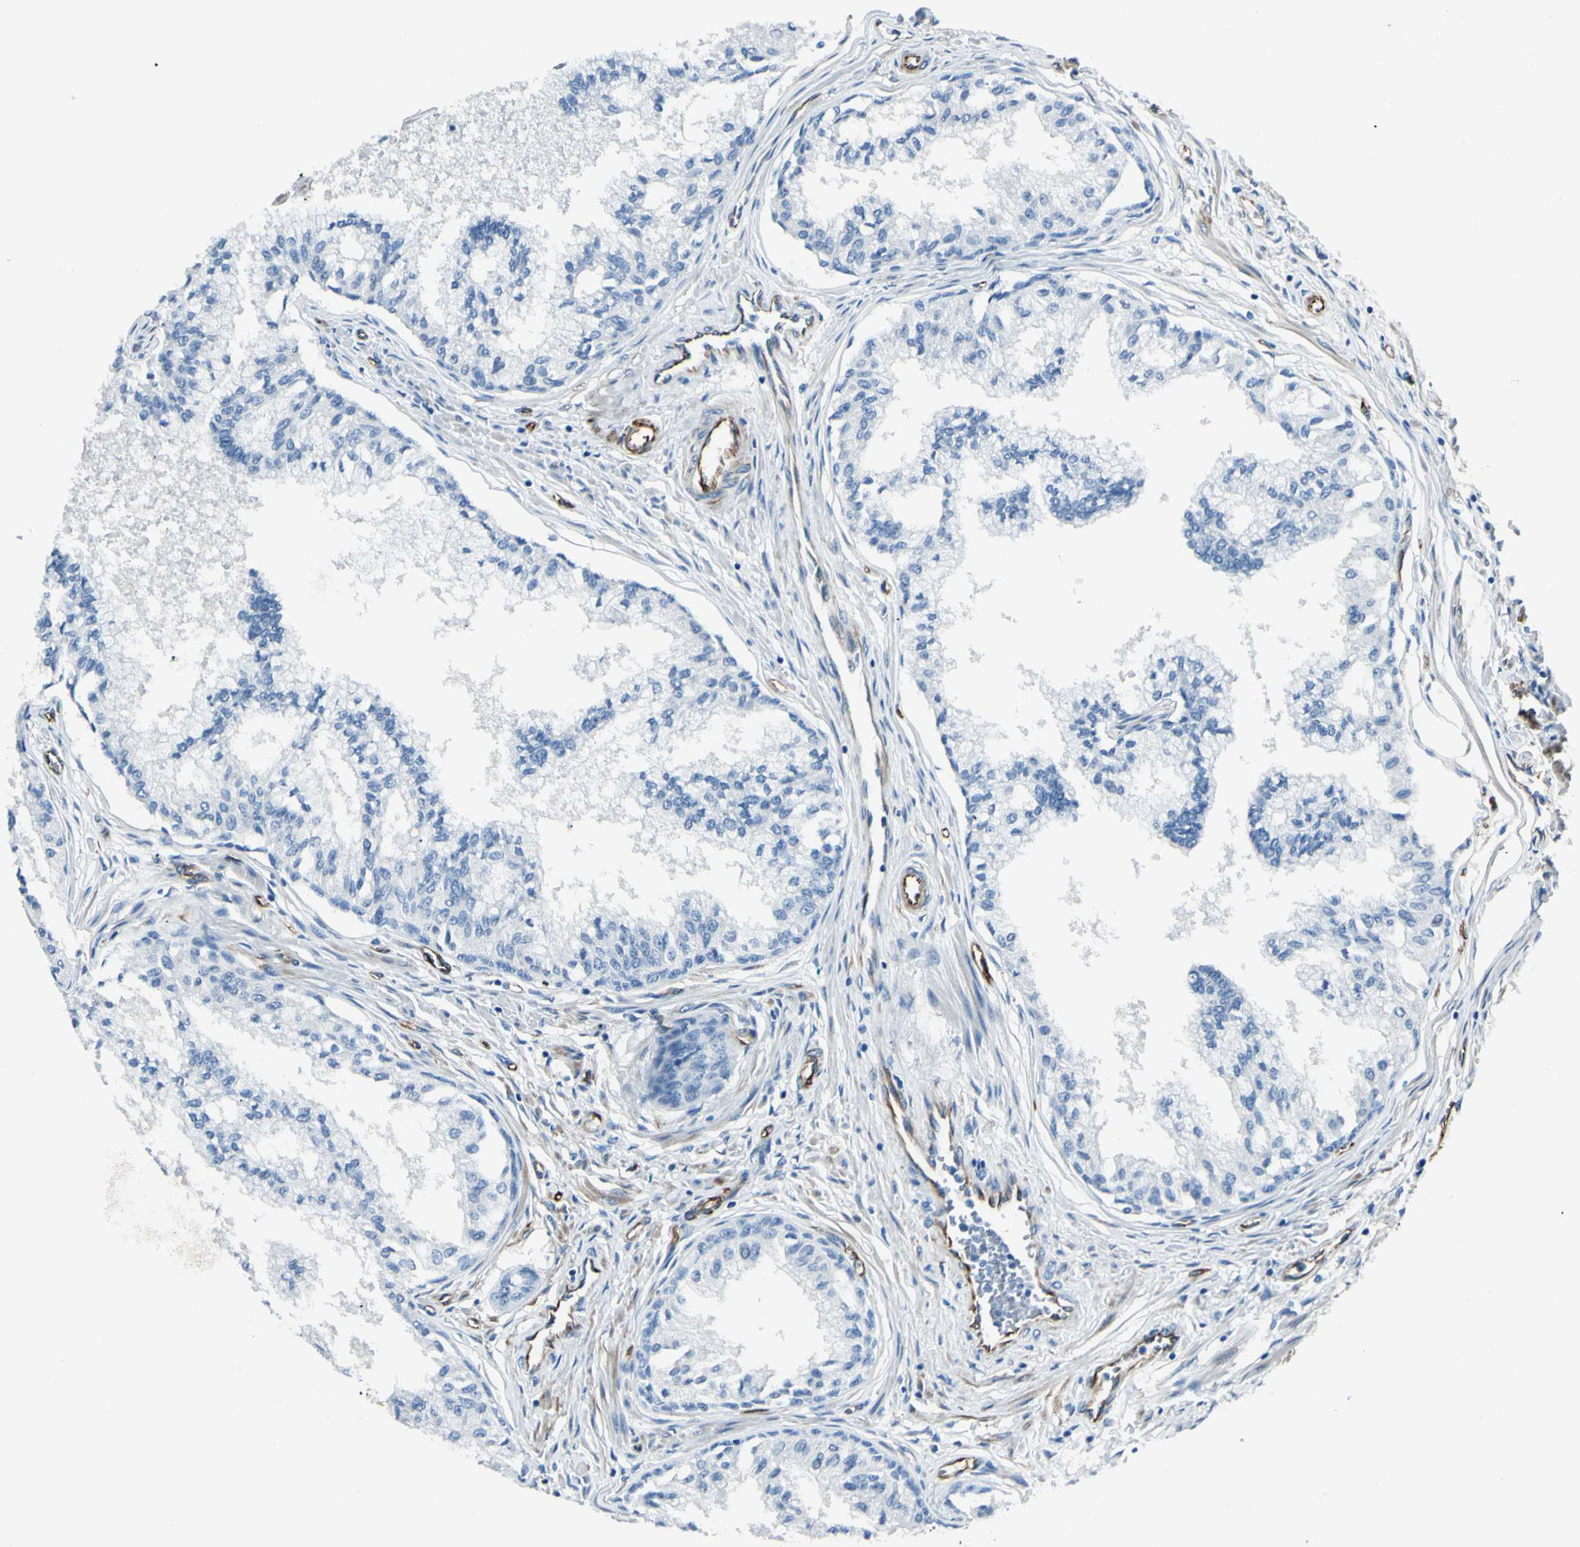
{"staining": {"intensity": "negative", "quantity": "none", "location": "none"}, "tissue": "prostate", "cell_type": "Glandular cells", "image_type": "normal", "snomed": [{"axis": "morphology", "description": "Normal tissue, NOS"}, {"axis": "topography", "description": "Prostate"}, {"axis": "topography", "description": "Seminal veicle"}], "caption": "Immunohistochemistry micrograph of unremarkable prostate stained for a protein (brown), which reveals no positivity in glandular cells.", "gene": "PTH2R", "patient": {"sex": "male", "age": 60}}